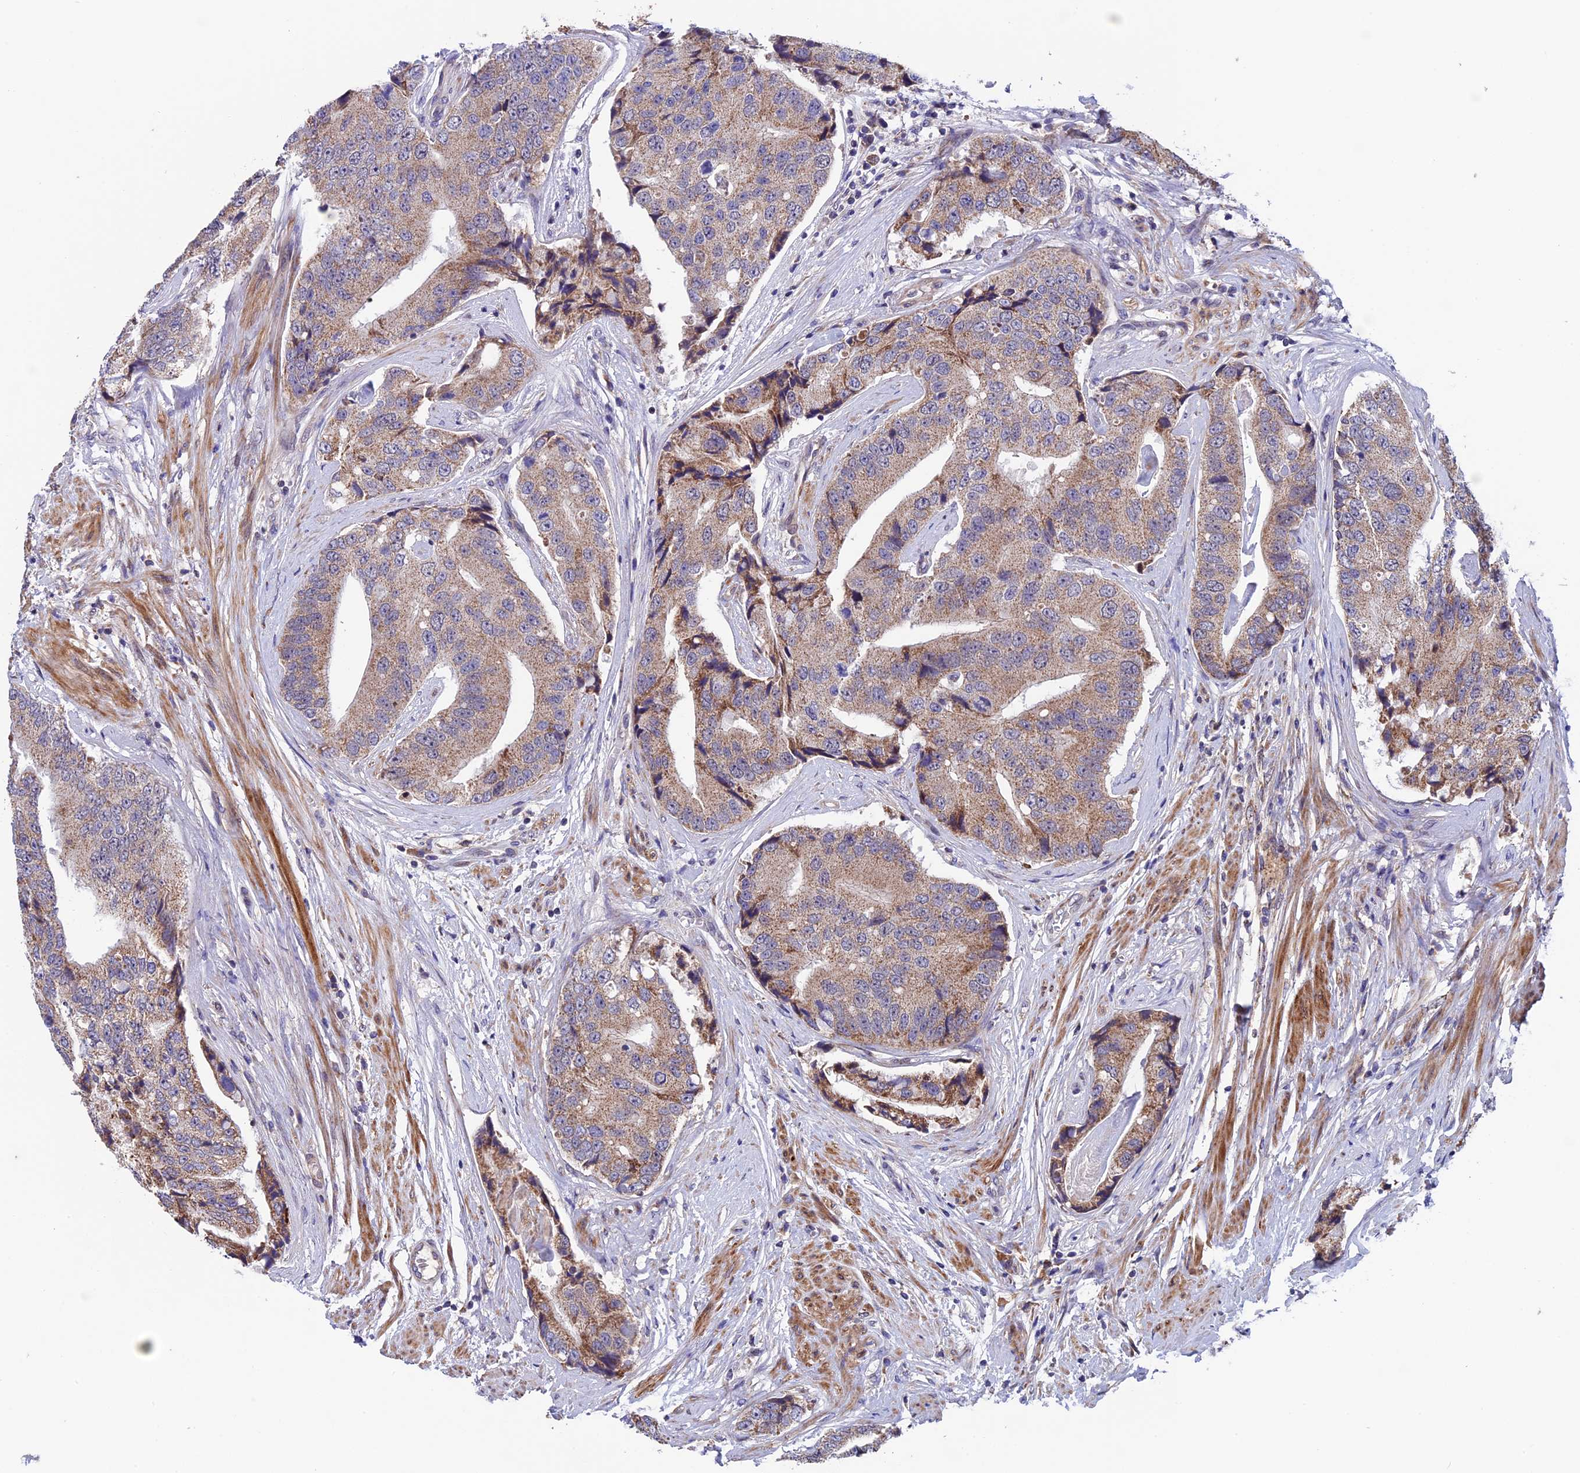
{"staining": {"intensity": "weak", "quantity": ">75%", "location": "cytoplasmic/membranous"}, "tissue": "prostate cancer", "cell_type": "Tumor cells", "image_type": "cancer", "snomed": [{"axis": "morphology", "description": "Adenocarcinoma, High grade"}, {"axis": "topography", "description": "Prostate"}], "caption": "Protein staining by immunohistochemistry reveals weak cytoplasmic/membranous expression in approximately >75% of tumor cells in prostate cancer (adenocarcinoma (high-grade)).", "gene": "RNF17", "patient": {"sex": "male", "age": 70}}